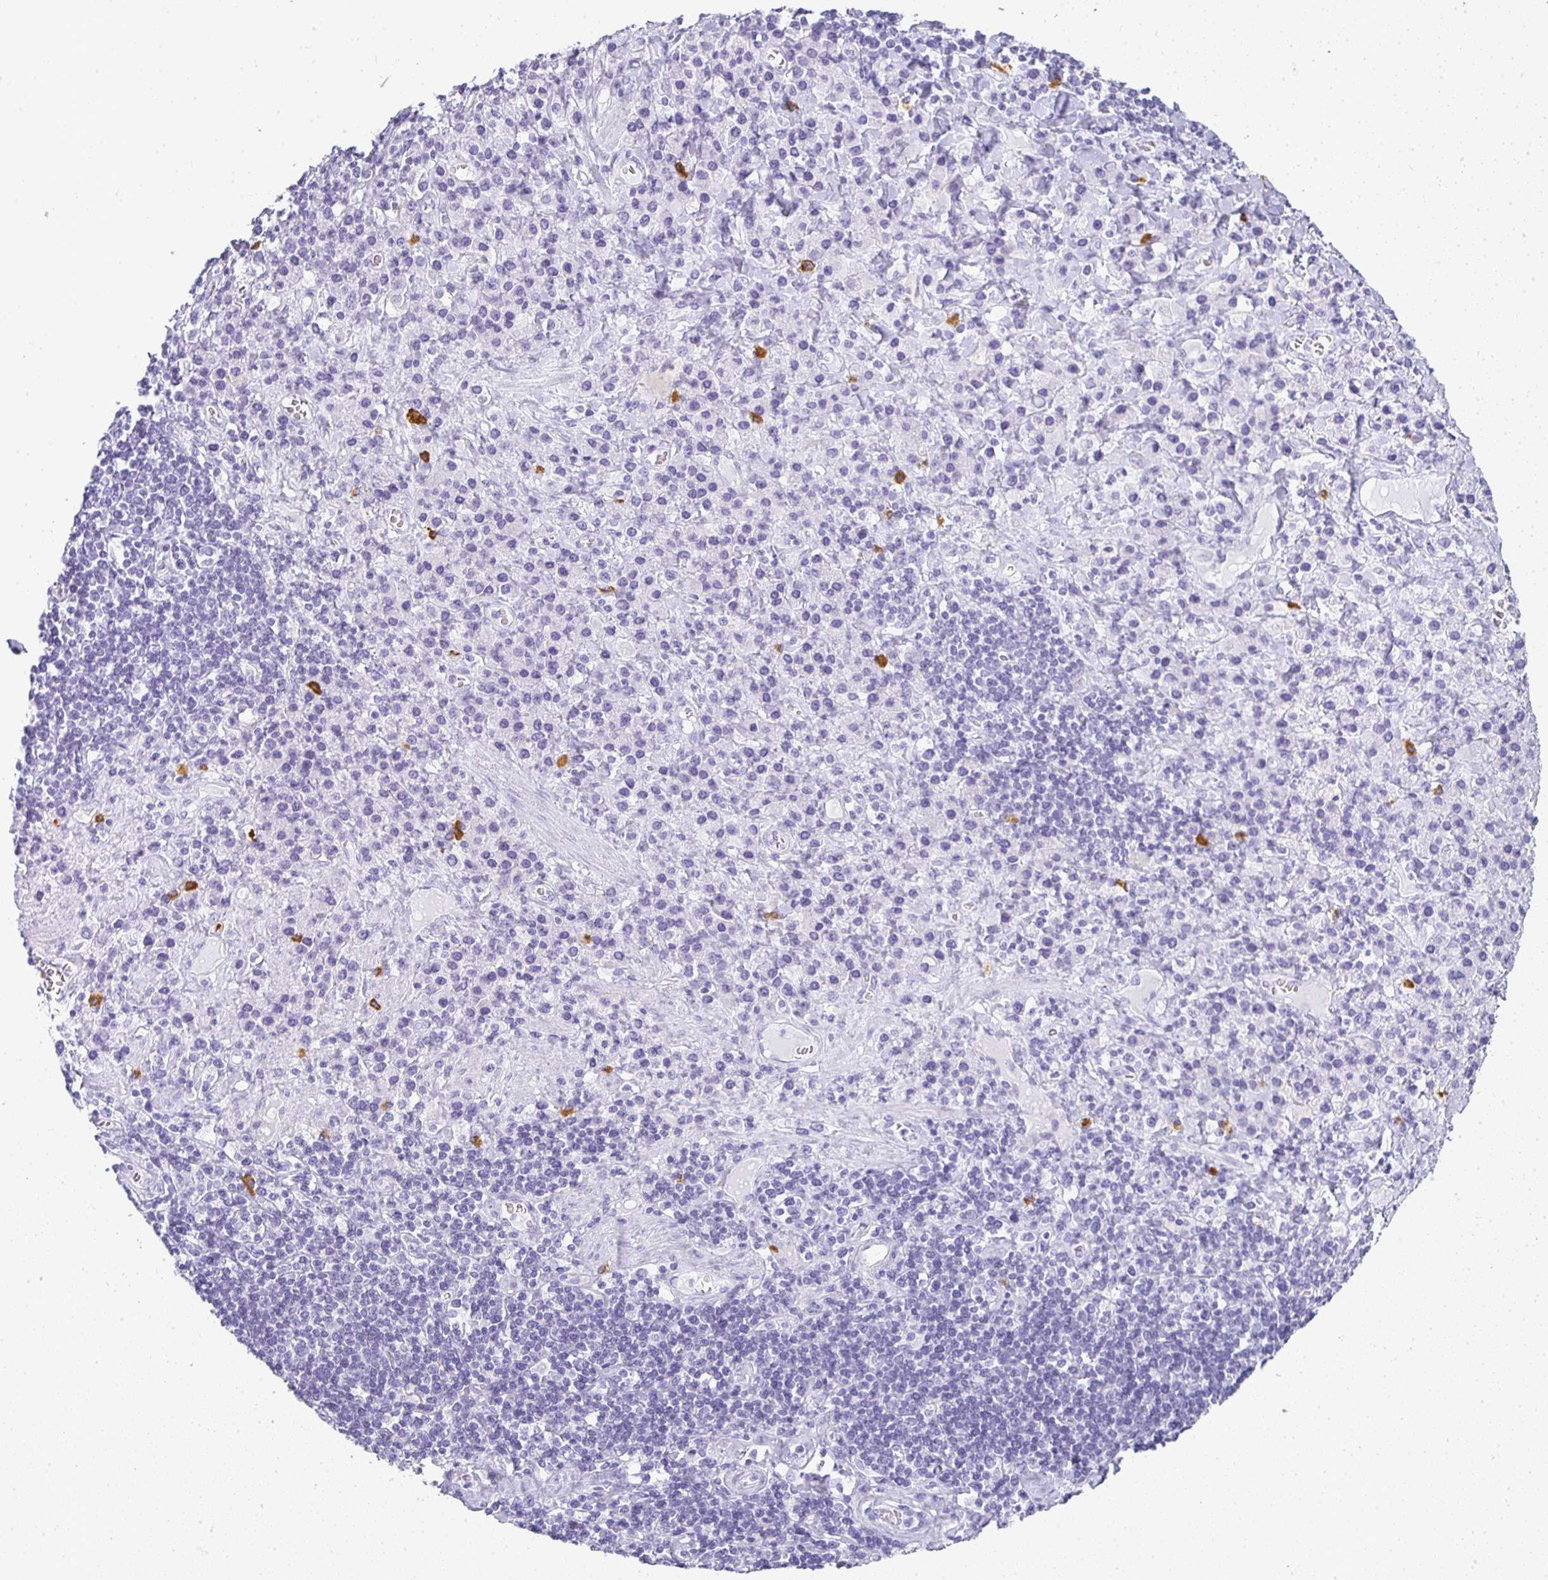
{"staining": {"intensity": "negative", "quantity": "none", "location": "none"}, "tissue": "stomach cancer", "cell_type": "Tumor cells", "image_type": "cancer", "snomed": [{"axis": "morphology", "description": "Adenocarcinoma, NOS"}, {"axis": "topography", "description": "Stomach, upper"}], "caption": "This is a micrograph of immunohistochemistry staining of stomach cancer, which shows no positivity in tumor cells.", "gene": "TPSD1", "patient": {"sex": "male", "age": 75}}